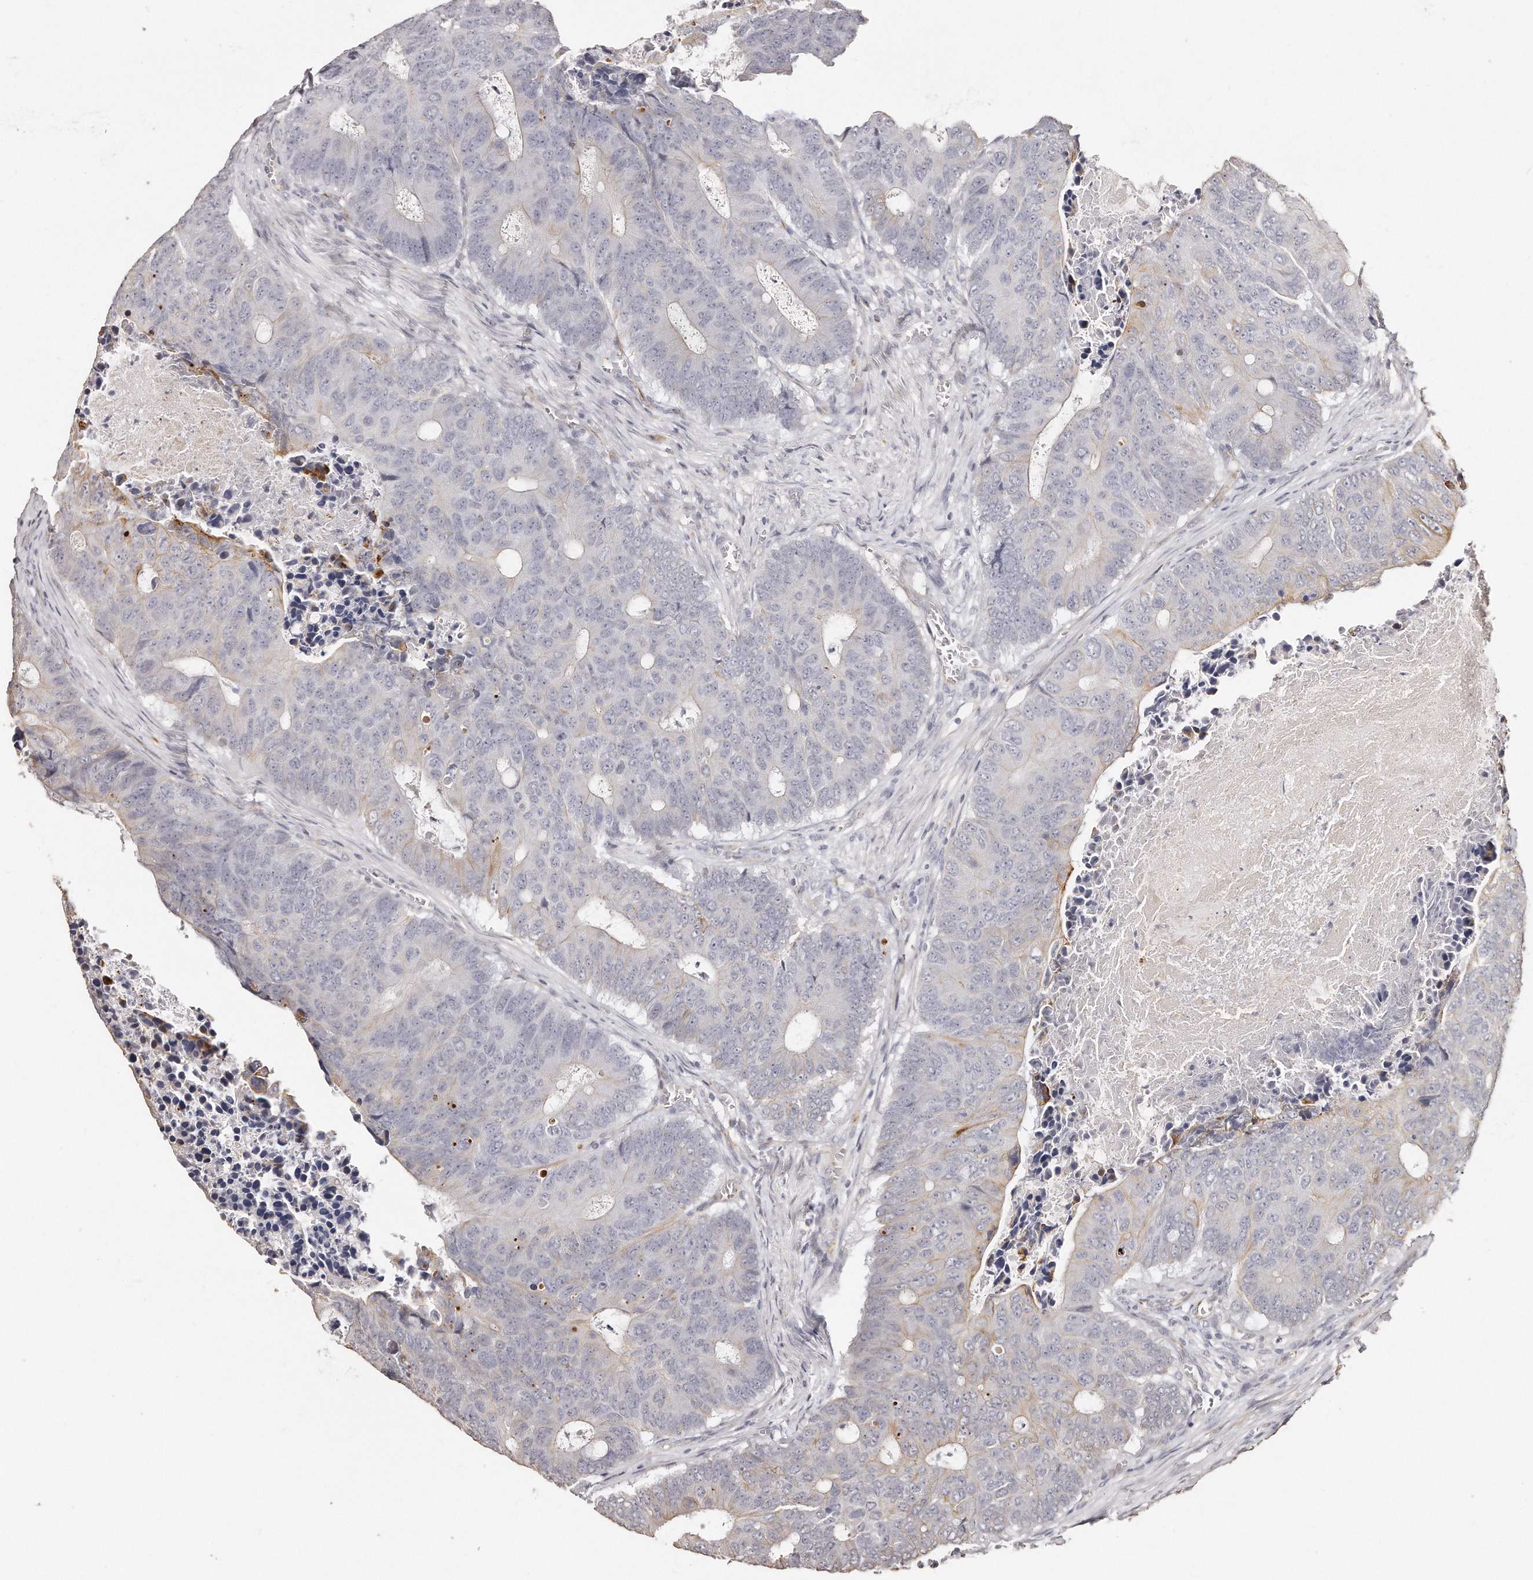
{"staining": {"intensity": "negative", "quantity": "none", "location": "none"}, "tissue": "colorectal cancer", "cell_type": "Tumor cells", "image_type": "cancer", "snomed": [{"axis": "morphology", "description": "Adenocarcinoma, NOS"}, {"axis": "topography", "description": "Colon"}], "caption": "Protein analysis of adenocarcinoma (colorectal) exhibits no significant positivity in tumor cells.", "gene": "ZYG11A", "patient": {"sex": "male", "age": 87}}